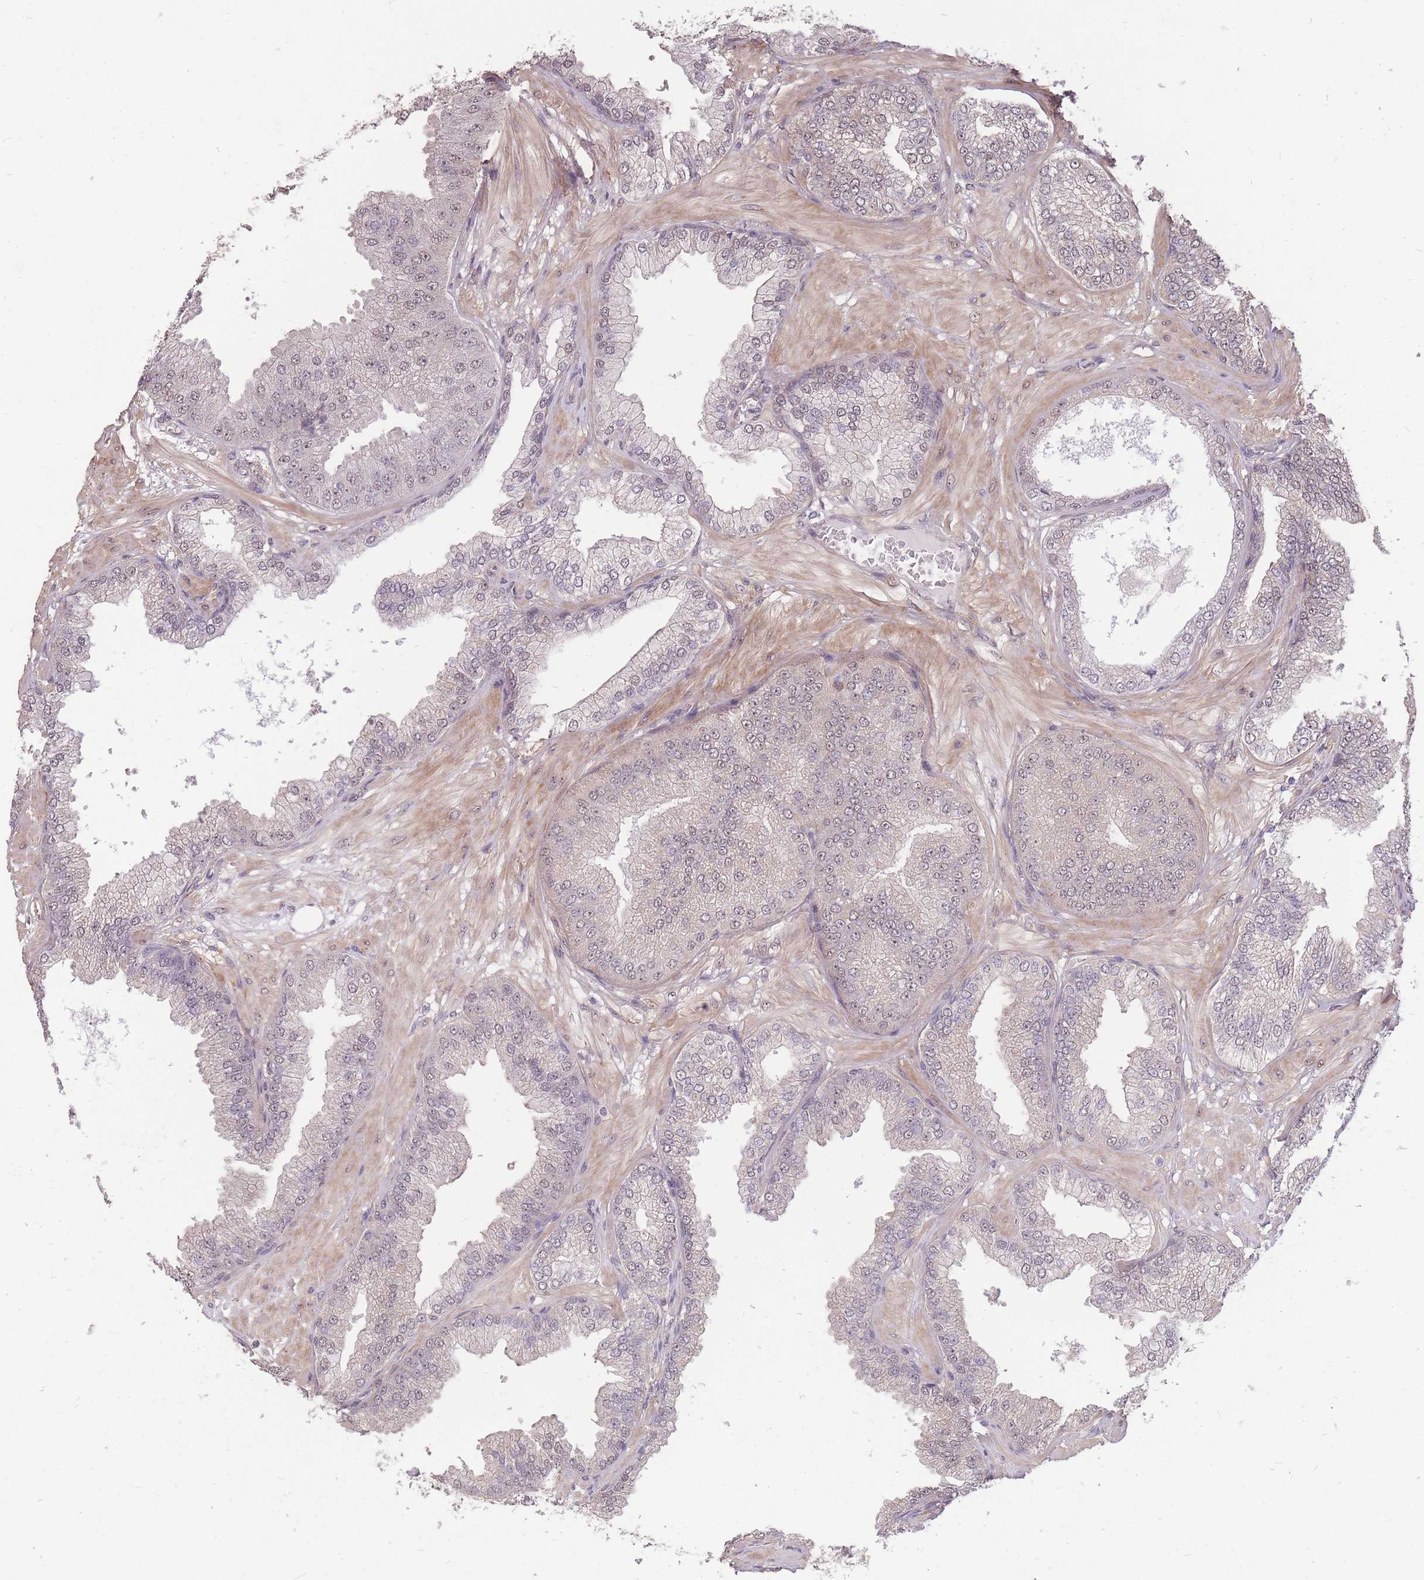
{"staining": {"intensity": "negative", "quantity": "none", "location": "none"}, "tissue": "prostate cancer", "cell_type": "Tumor cells", "image_type": "cancer", "snomed": [{"axis": "morphology", "description": "Adenocarcinoma, Low grade"}, {"axis": "topography", "description": "Prostate"}], "caption": "A high-resolution histopathology image shows immunohistochemistry staining of prostate low-grade adenocarcinoma, which reveals no significant positivity in tumor cells. (Brightfield microscopy of DAB (3,3'-diaminobenzidine) immunohistochemistry (IHC) at high magnification).", "gene": "DYNC1LI2", "patient": {"sex": "male", "age": 55}}